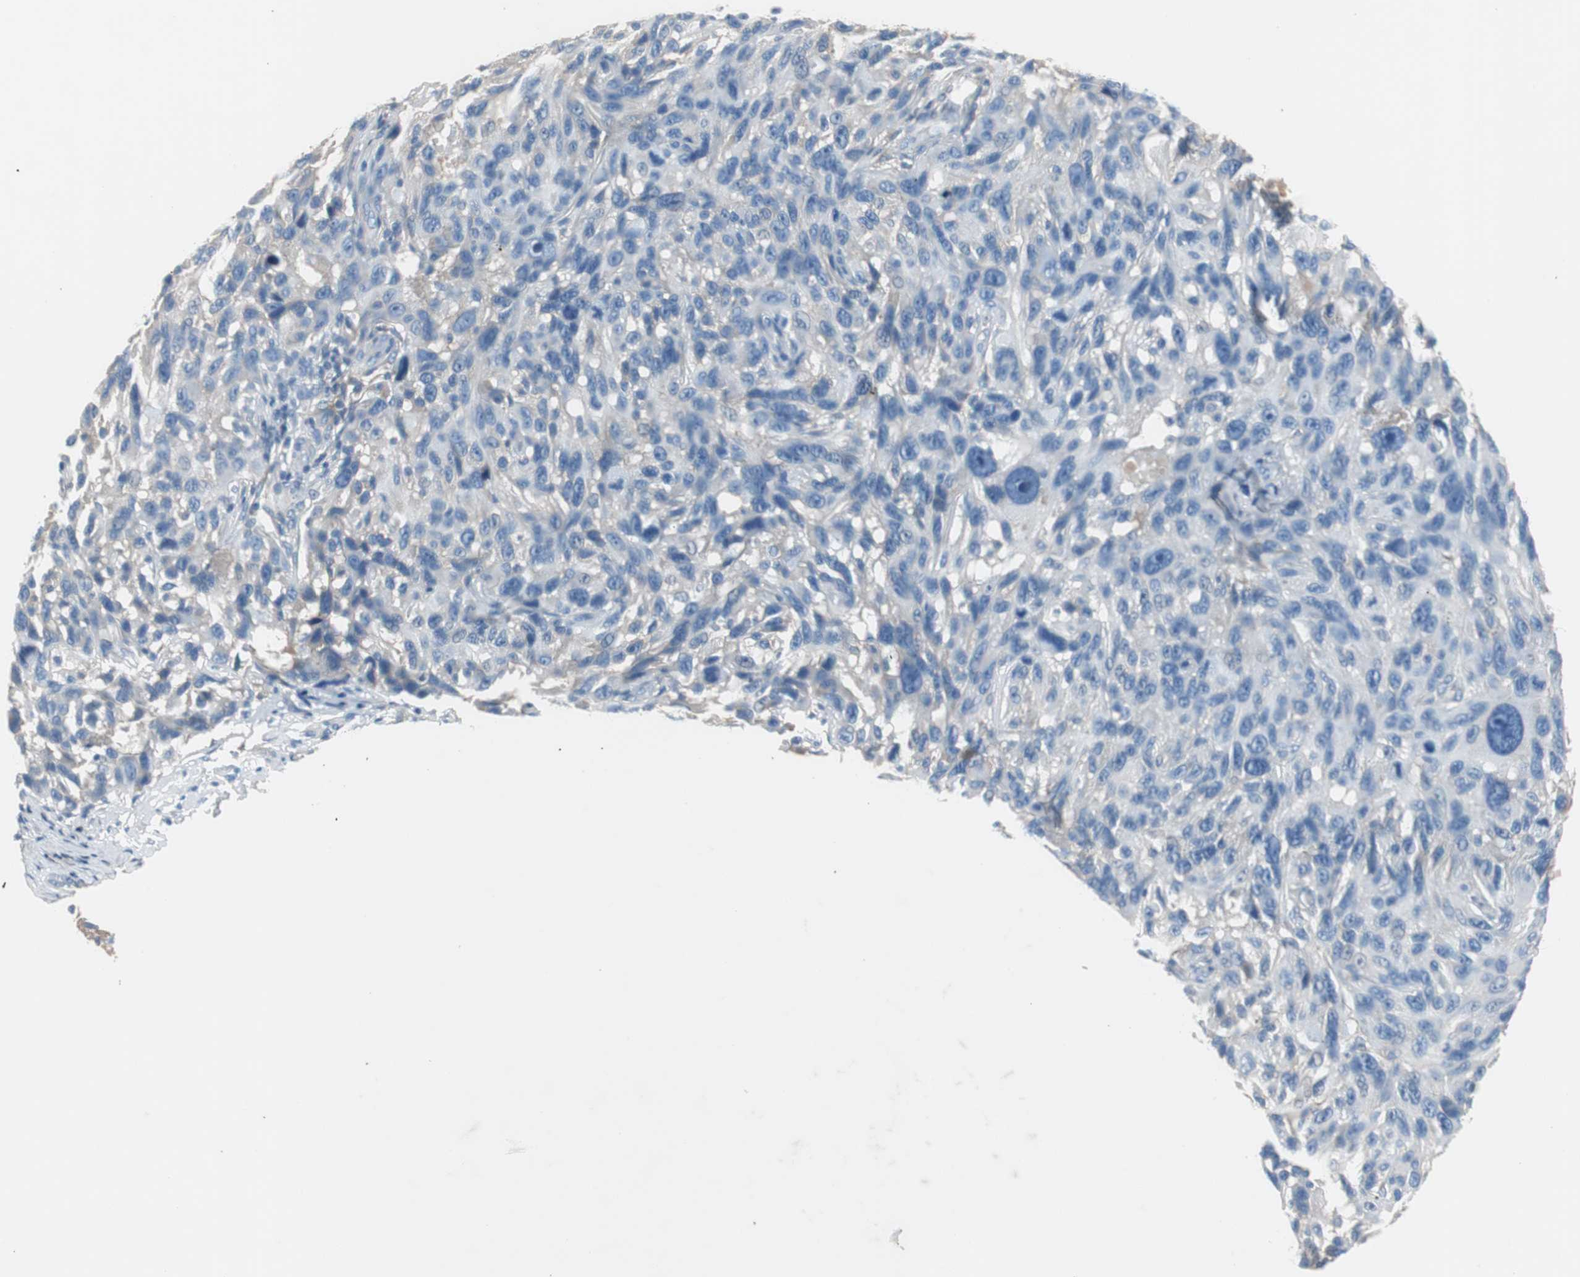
{"staining": {"intensity": "weak", "quantity": "<25%", "location": "cytoplasmic/membranous"}, "tissue": "melanoma", "cell_type": "Tumor cells", "image_type": "cancer", "snomed": [{"axis": "morphology", "description": "Malignant melanoma, NOS"}, {"axis": "topography", "description": "Skin"}], "caption": "DAB (3,3'-diaminobenzidine) immunohistochemical staining of human malignant melanoma demonstrates no significant staining in tumor cells.", "gene": "SERPINF1", "patient": {"sex": "male", "age": 53}}